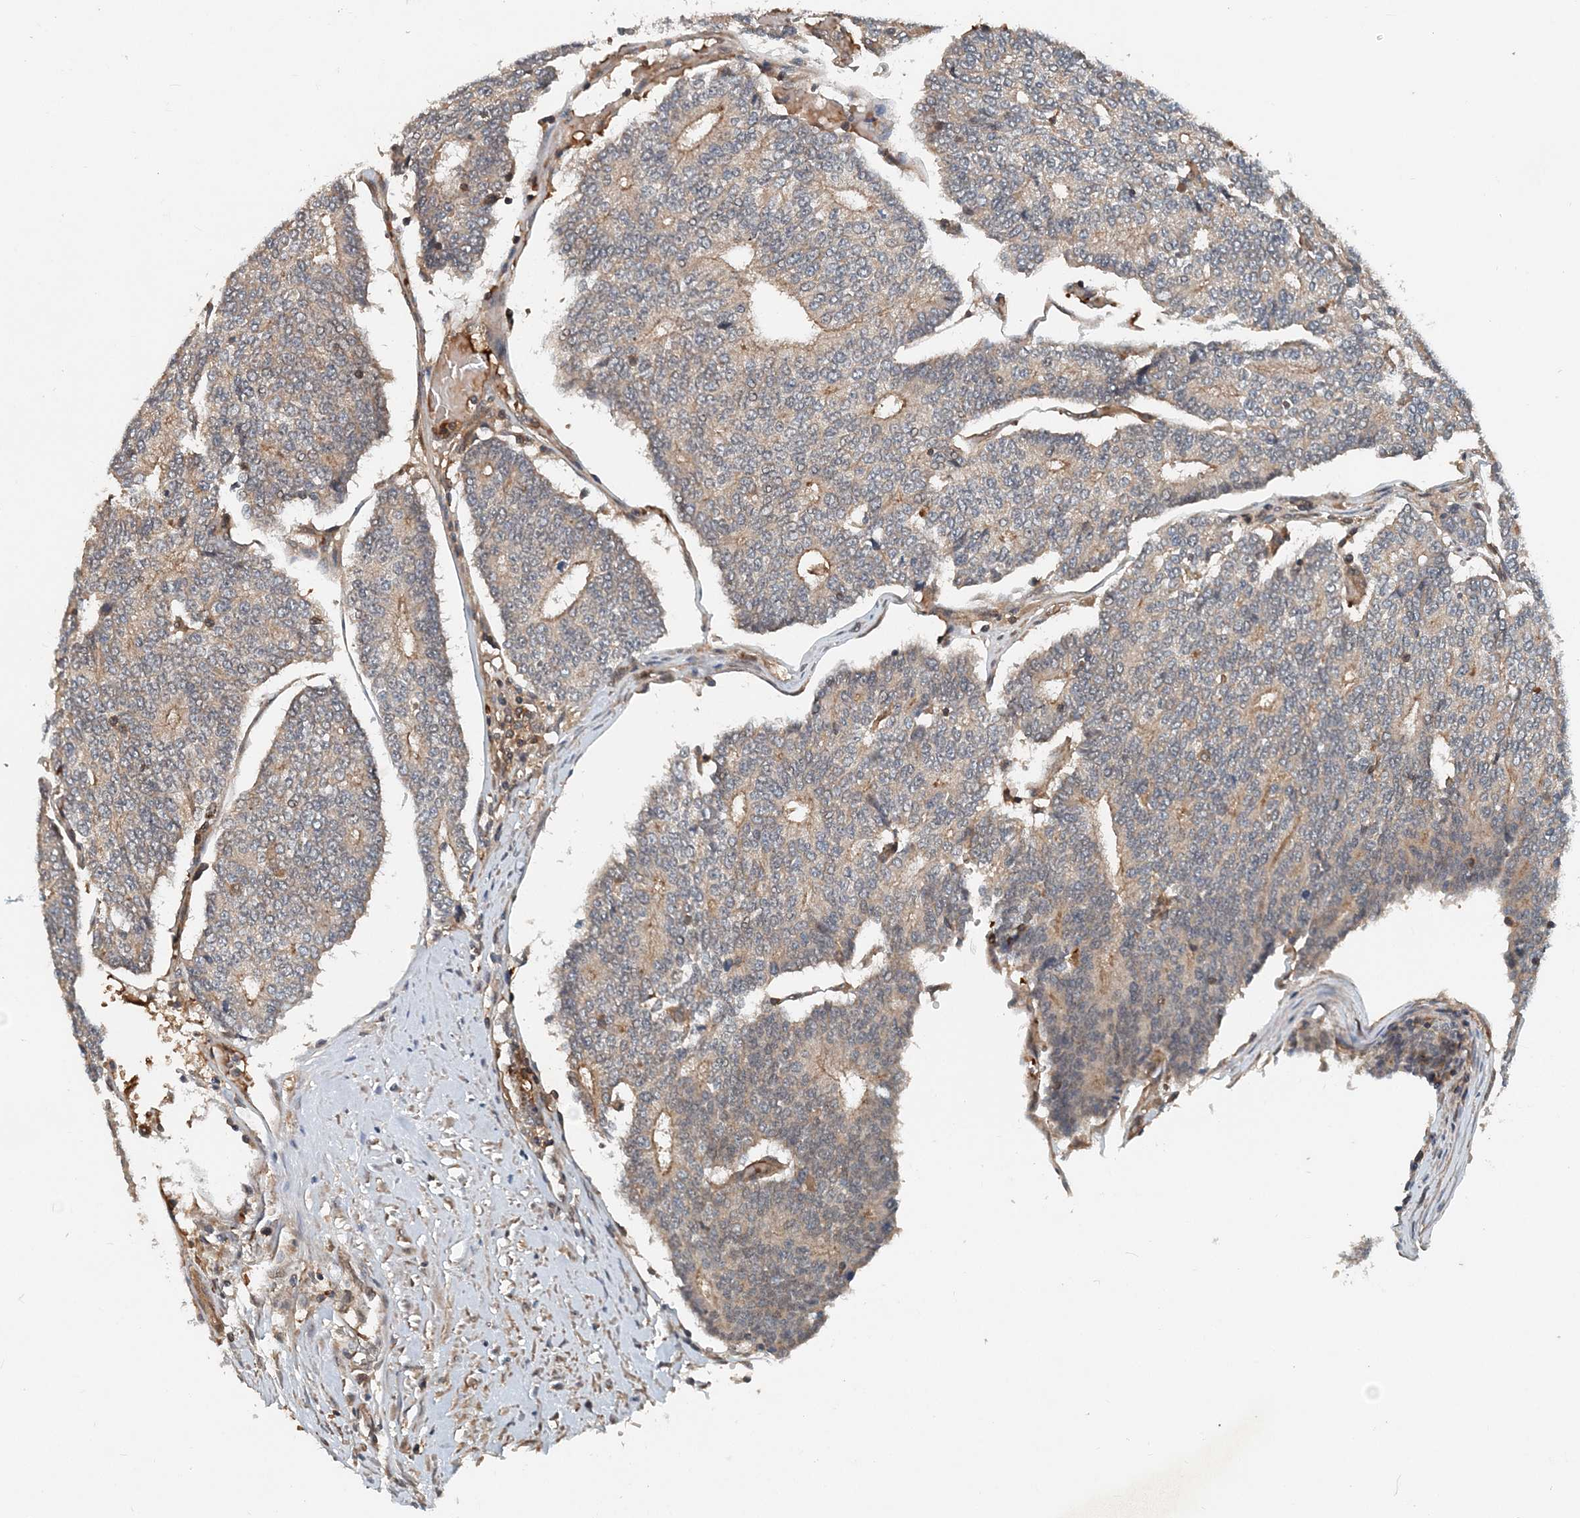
{"staining": {"intensity": "moderate", "quantity": "<25%", "location": "cytoplasmic/membranous"}, "tissue": "prostate cancer", "cell_type": "Tumor cells", "image_type": "cancer", "snomed": [{"axis": "morphology", "description": "Normal tissue, NOS"}, {"axis": "morphology", "description": "Adenocarcinoma, High grade"}, {"axis": "topography", "description": "Prostate"}, {"axis": "topography", "description": "Seminal veicle"}], "caption": "Protein analysis of high-grade adenocarcinoma (prostate) tissue displays moderate cytoplasmic/membranous expression in about <25% of tumor cells.", "gene": "SMPD3", "patient": {"sex": "male", "age": 55}}